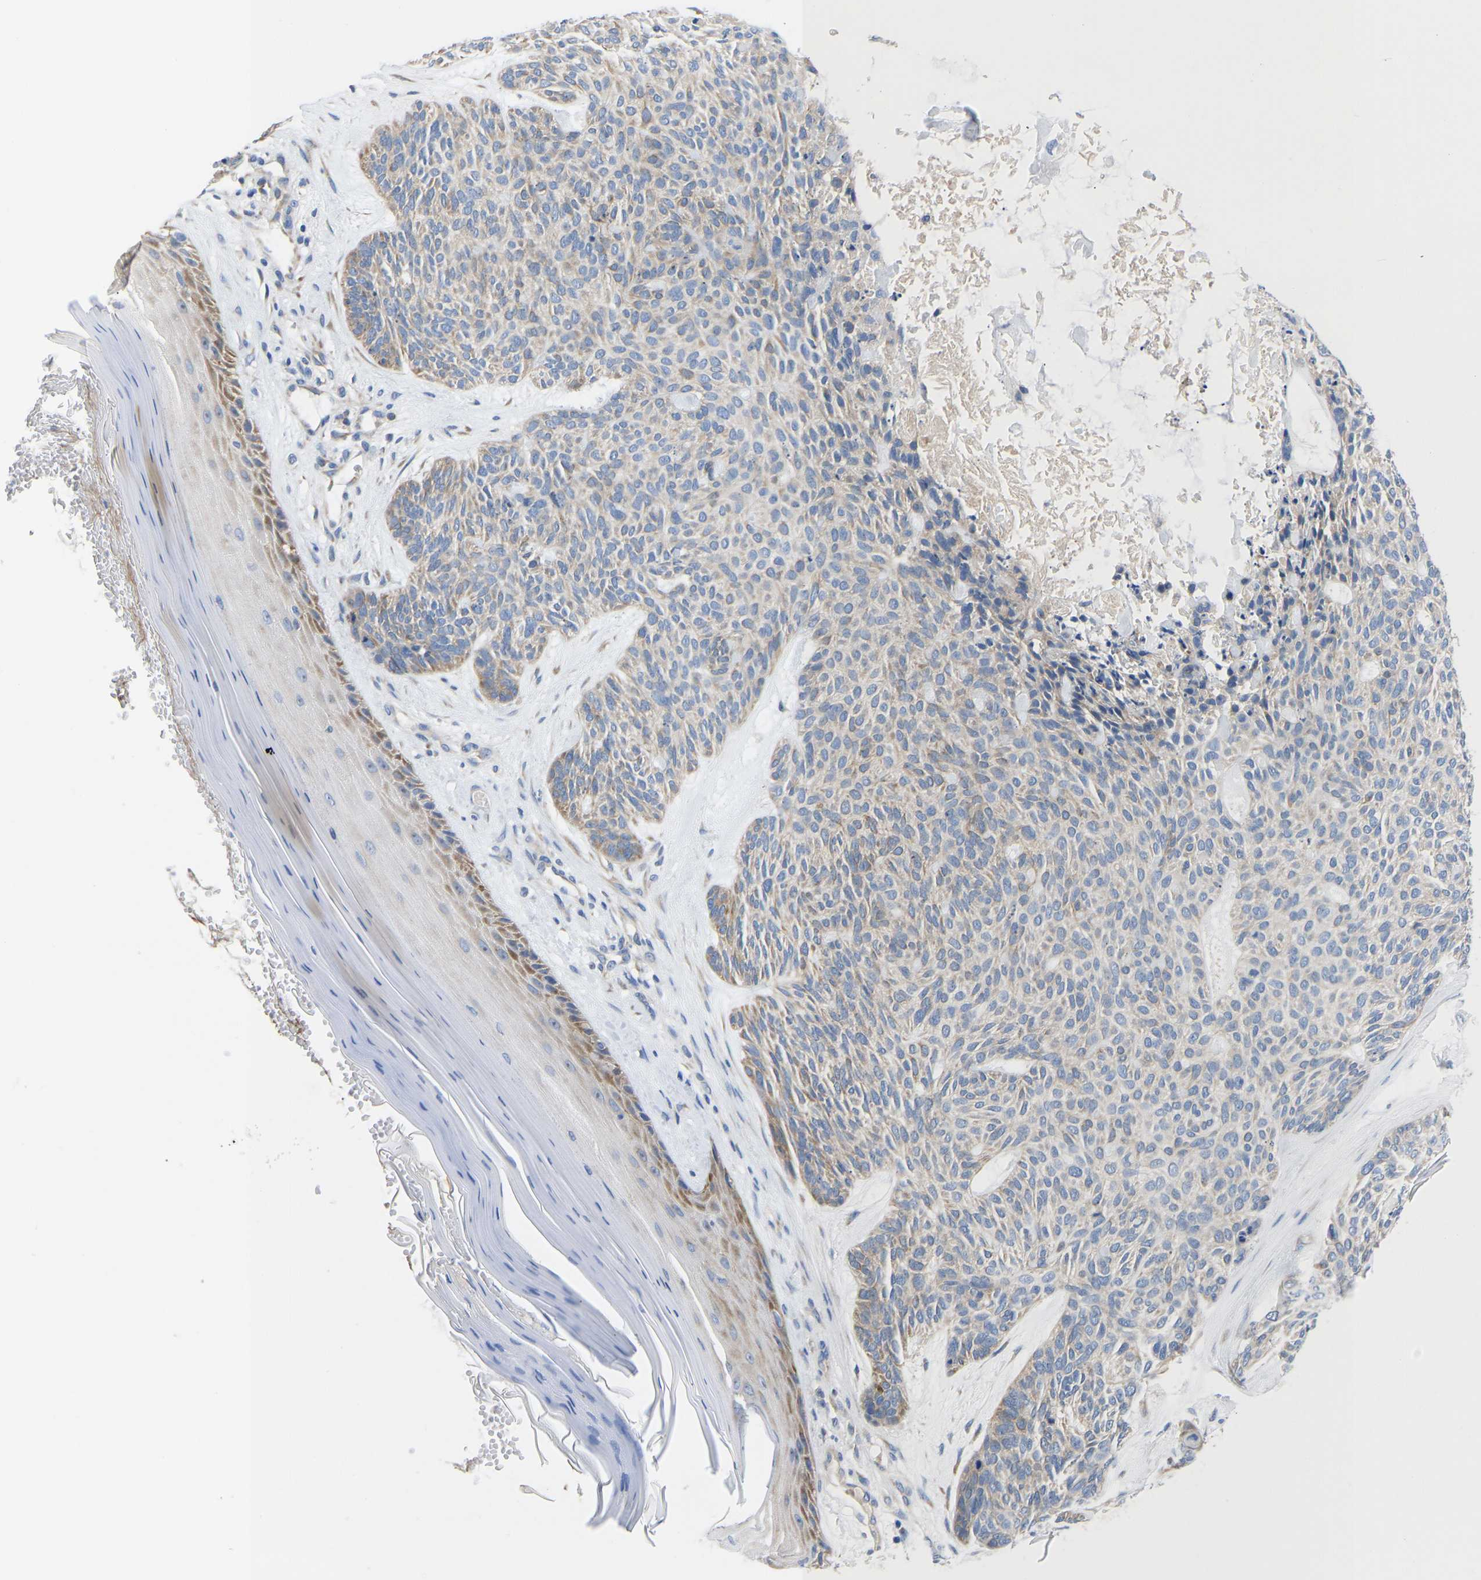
{"staining": {"intensity": "moderate", "quantity": "<25%", "location": "cytoplasmic/membranous"}, "tissue": "skin cancer", "cell_type": "Tumor cells", "image_type": "cancer", "snomed": [{"axis": "morphology", "description": "Basal cell carcinoma"}, {"axis": "topography", "description": "Skin"}], "caption": "About <25% of tumor cells in skin cancer demonstrate moderate cytoplasmic/membranous protein expression as visualized by brown immunohistochemical staining.", "gene": "ABCA10", "patient": {"sex": "male", "age": 55}}